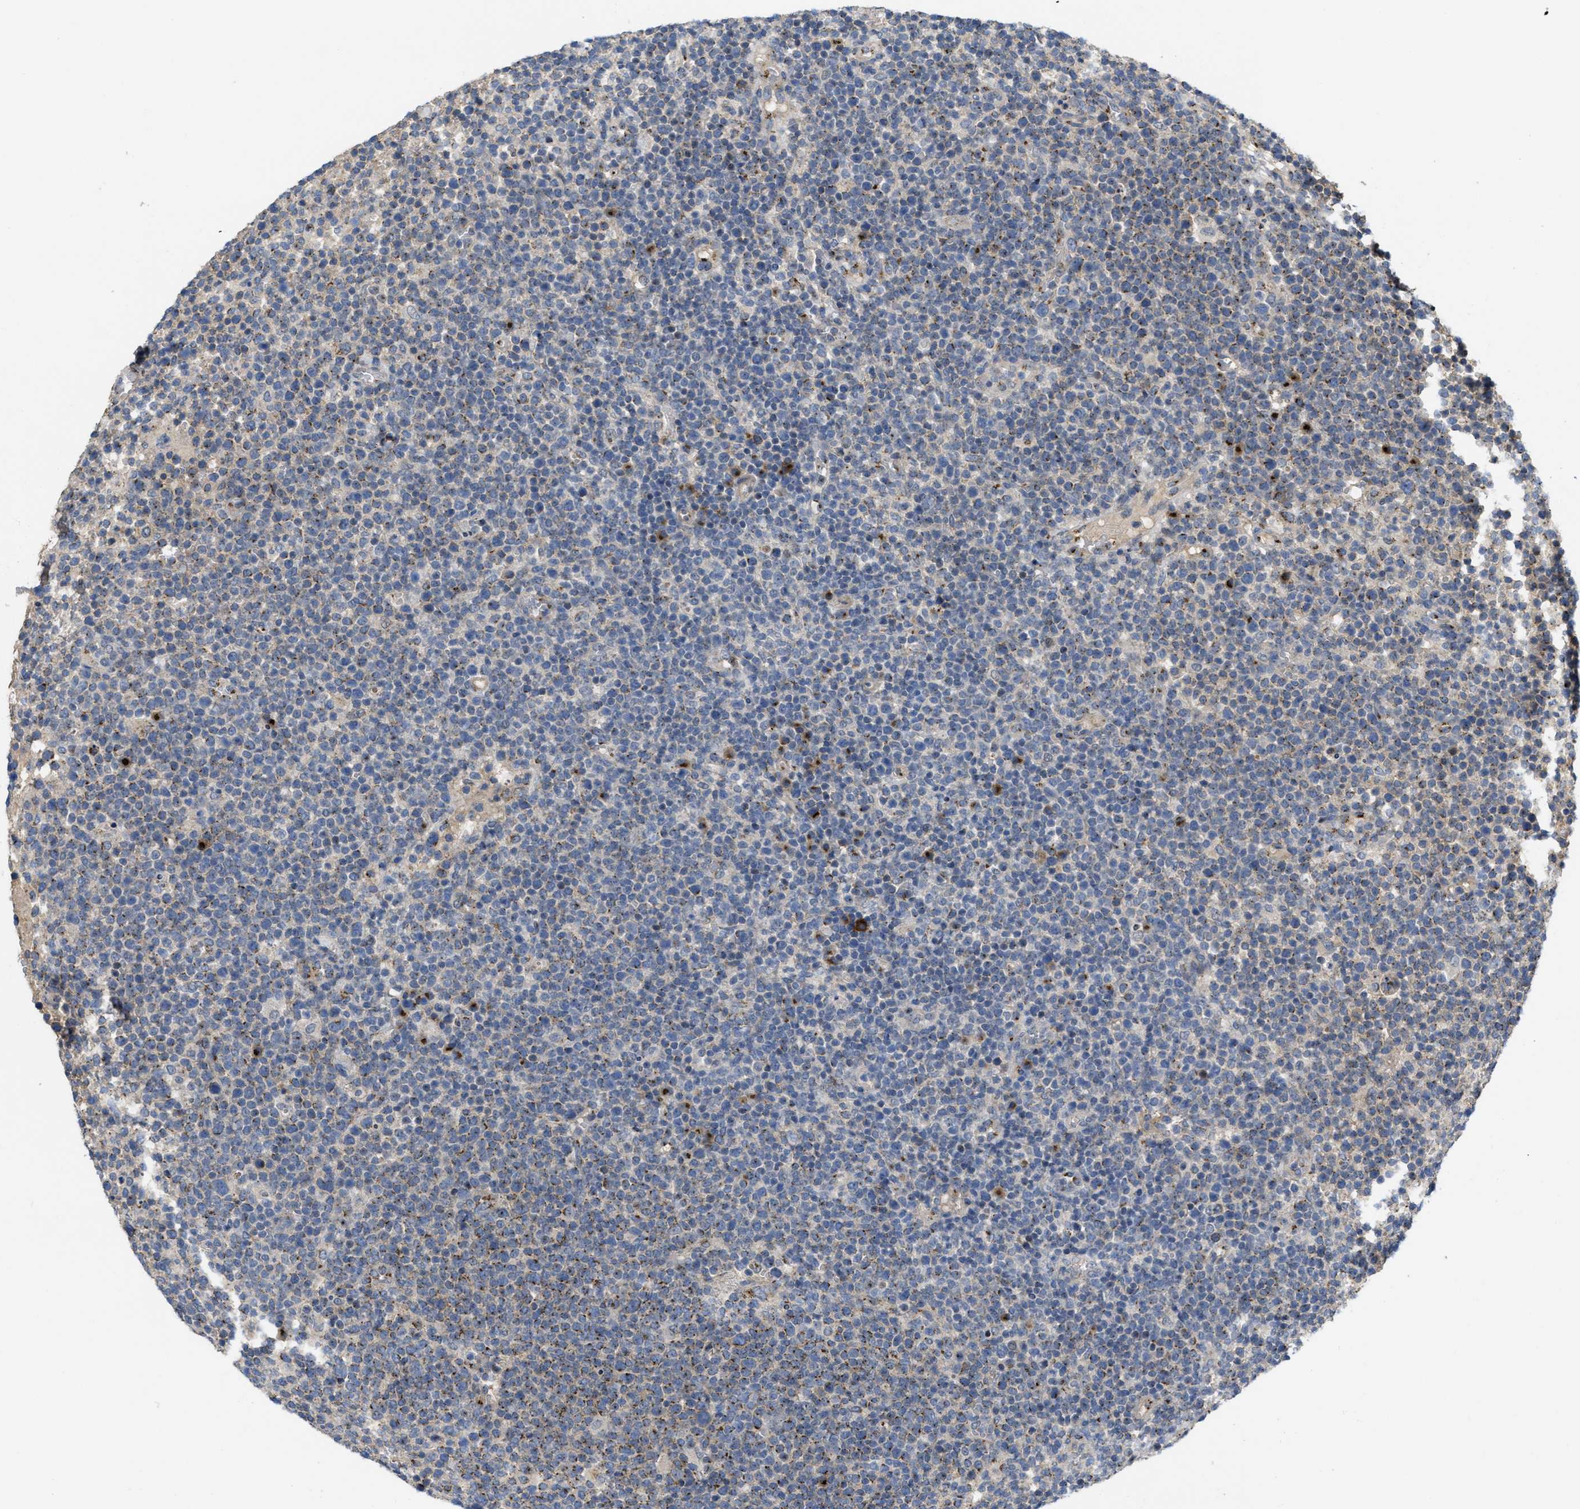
{"staining": {"intensity": "negative", "quantity": "none", "location": "none"}, "tissue": "lymphoma", "cell_type": "Tumor cells", "image_type": "cancer", "snomed": [{"axis": "morphology", "description": "Malignant lymphoma, non-Hodgkin's type, High grade"}, {"axis": "topography", "description": "Lymph node"}], "caption": "Protein analysis of lymphoma displays no significant expression in tumor cells.", "gene": "ZNF70", "patient": {"sex": "male", "age": 61}}